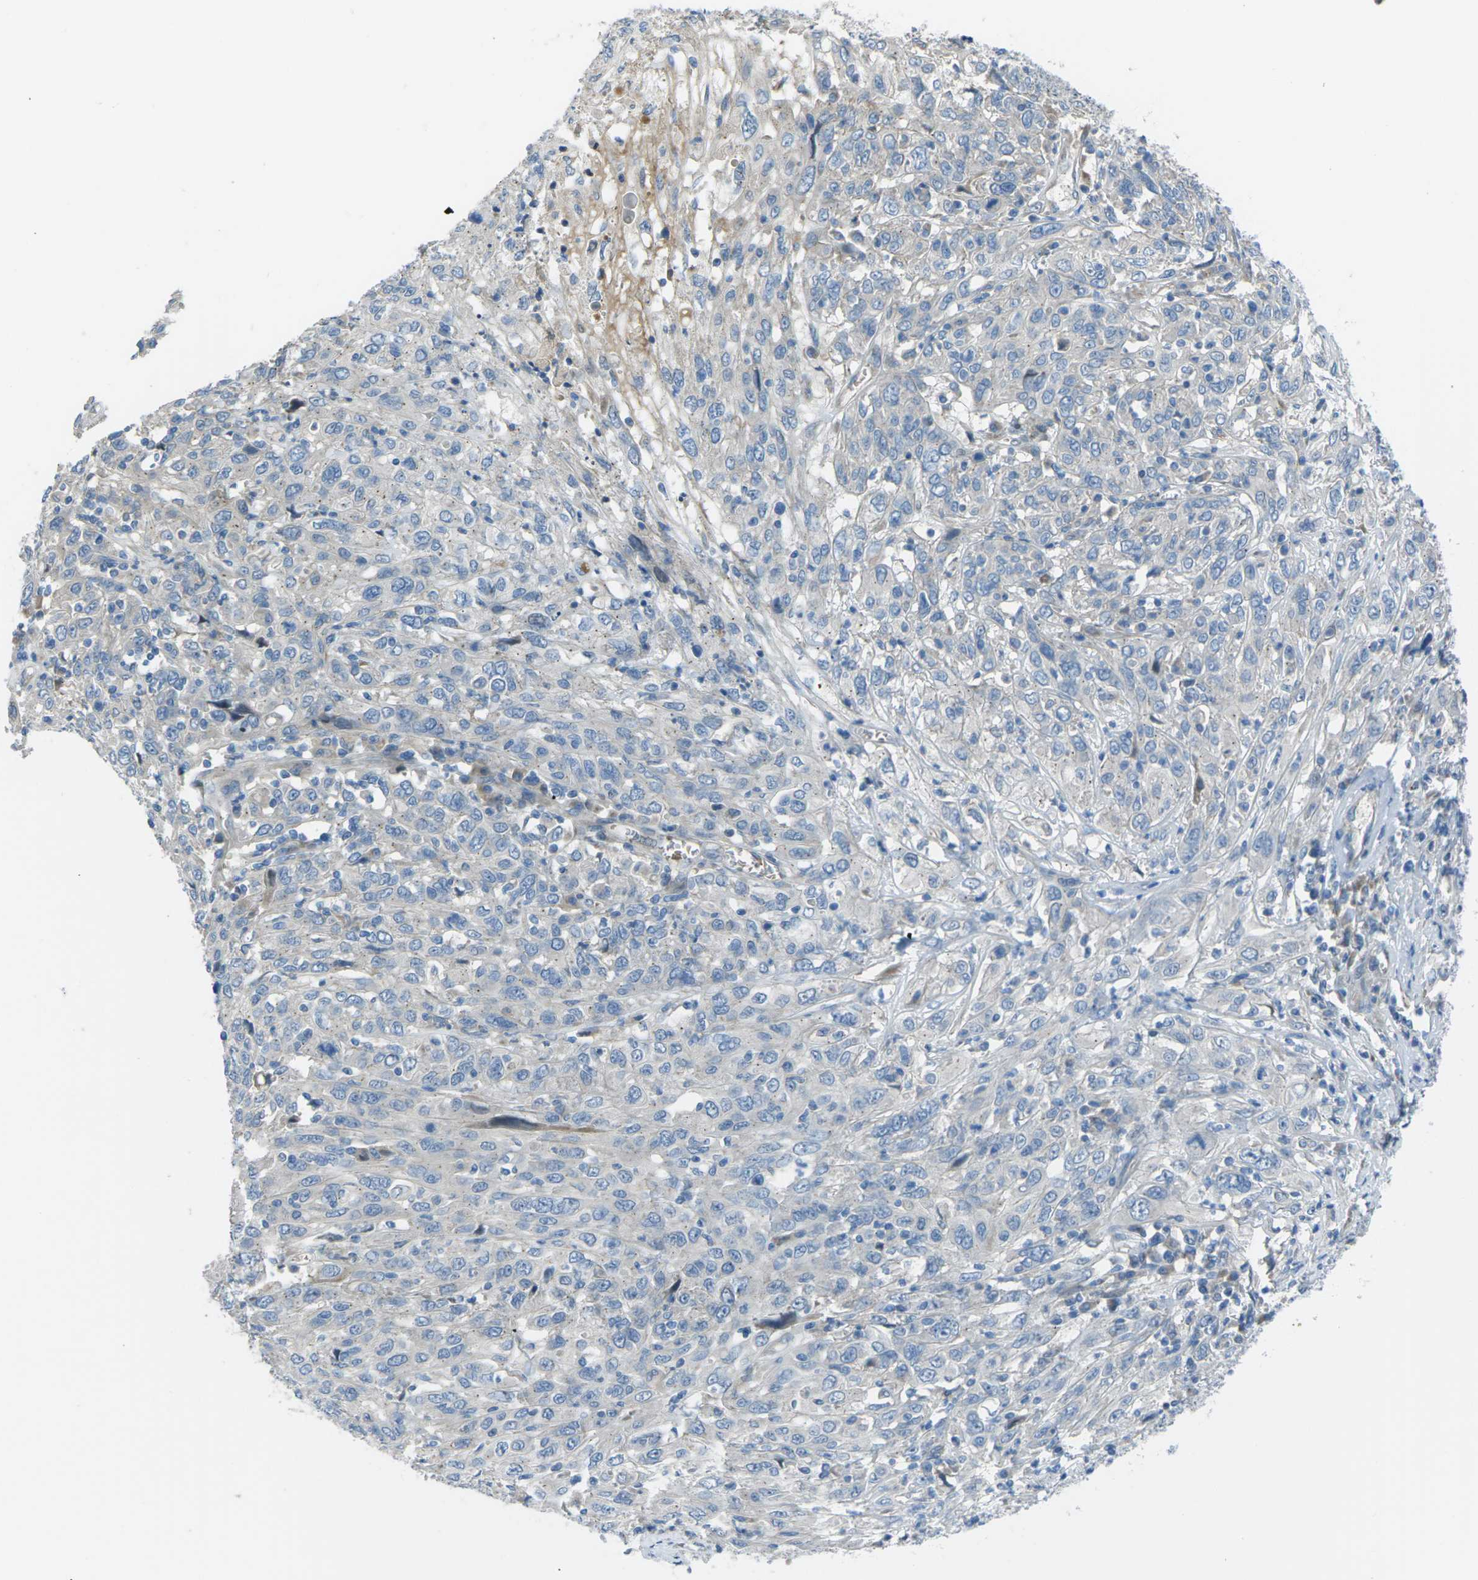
{"staining": {"intensity": "negative", "quantity": "none", "location": "none"}, "tissue": "cervical cancer", "cell_type": "Tumor cells", "image_type": "cancer", "snomed": [{"axis": "morphology", "description": "Squamous cell carcinoma, NOS"}, {"axis": "topography", "description": "Cervix"}], "caption": "Squamous cell carcinoma (cervical) stained for a protein using immunohistochemistry (IHC) reveals no staining tumor cells.", "gene": "EDNRA", "patient": {"sex": "female", "age": 46}}